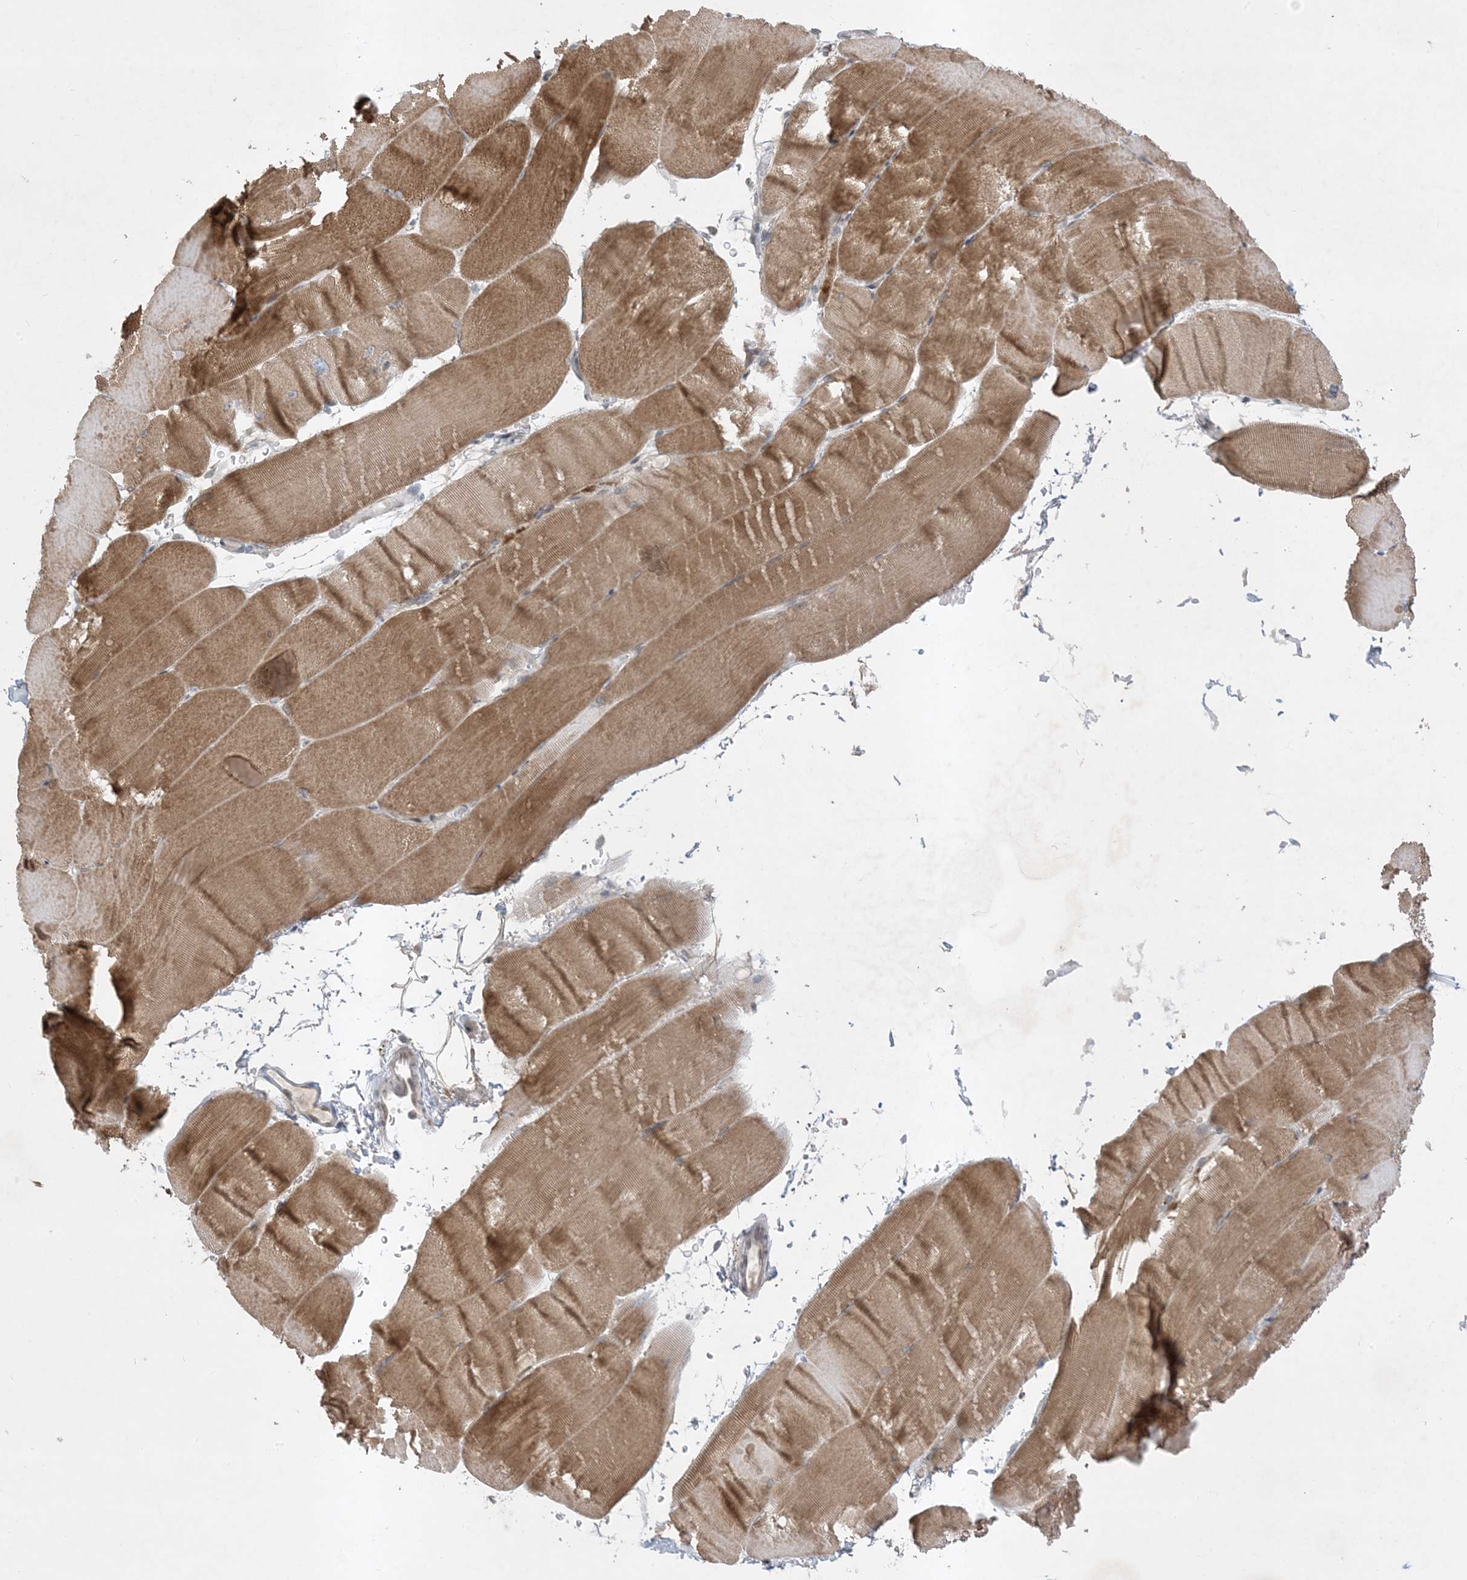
{"staining": {"intensity": "moderate", "quantity": ">75%", "location": "cytoplasmic/membranous"}, "tissue": "skeletal muscle", "cell_type": "Myocytes", "image_type": "normal", "snomed": [{"axis": "morphology", "description": "Normal tissue, NOS"}, {"axis": "topography", "description": "Skeletal muscle"}, {"axis": "topography", "description": "Parathyroid gland"}], "caption": "Immunohistochemistry (IHC) of unremarkable skeletal muscle exhibits medium levels of moderate cytoplasmic/membranous positivity in approximately >75% of myocytes. (DAB IHC with brightfield microscopy, high magnification).", "gene": "FNDC1", "patient": {"sex": "female", "age": 37}}